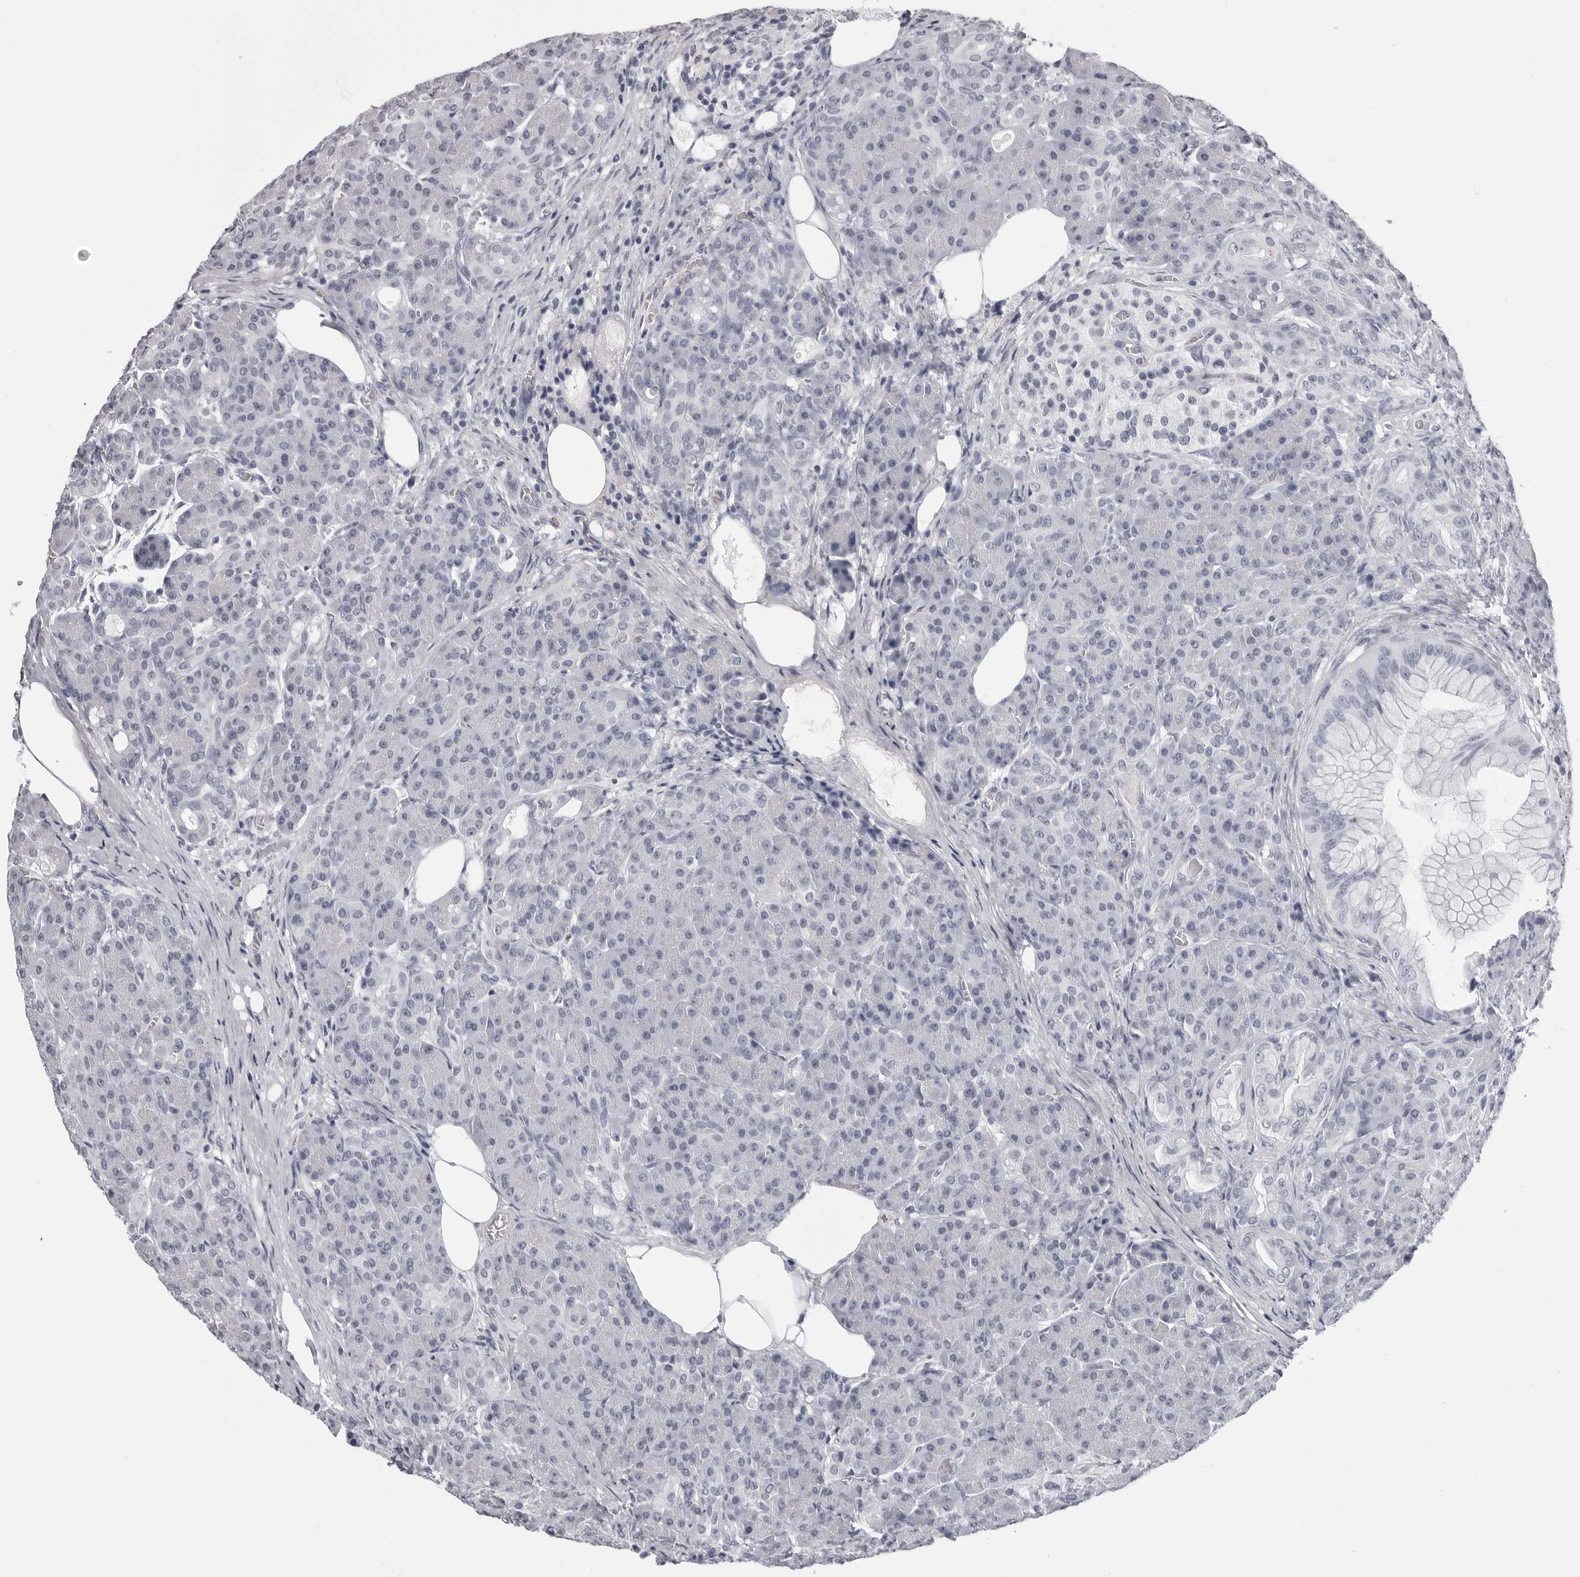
{"staining": {"intensity": "negative", "quantity": "none", "location": "none"}, "tissue": "pancreas", "cell_type": "Exocrine glandular cells", "image_type": "normal", "snomed": [{"axis": "morphology", "description": "Normal tissue, NOS"}, {"axis": "topography", "description": "Pancreas"}], "caption": "DAB (3,3'-diaminobenzidine) immunohistochemical staining of normal human pancreas reveals no significant expression in exocrine glandular cells.", "gene": "BPIFA1", "patient": {"sex": "male", "age": 63}}